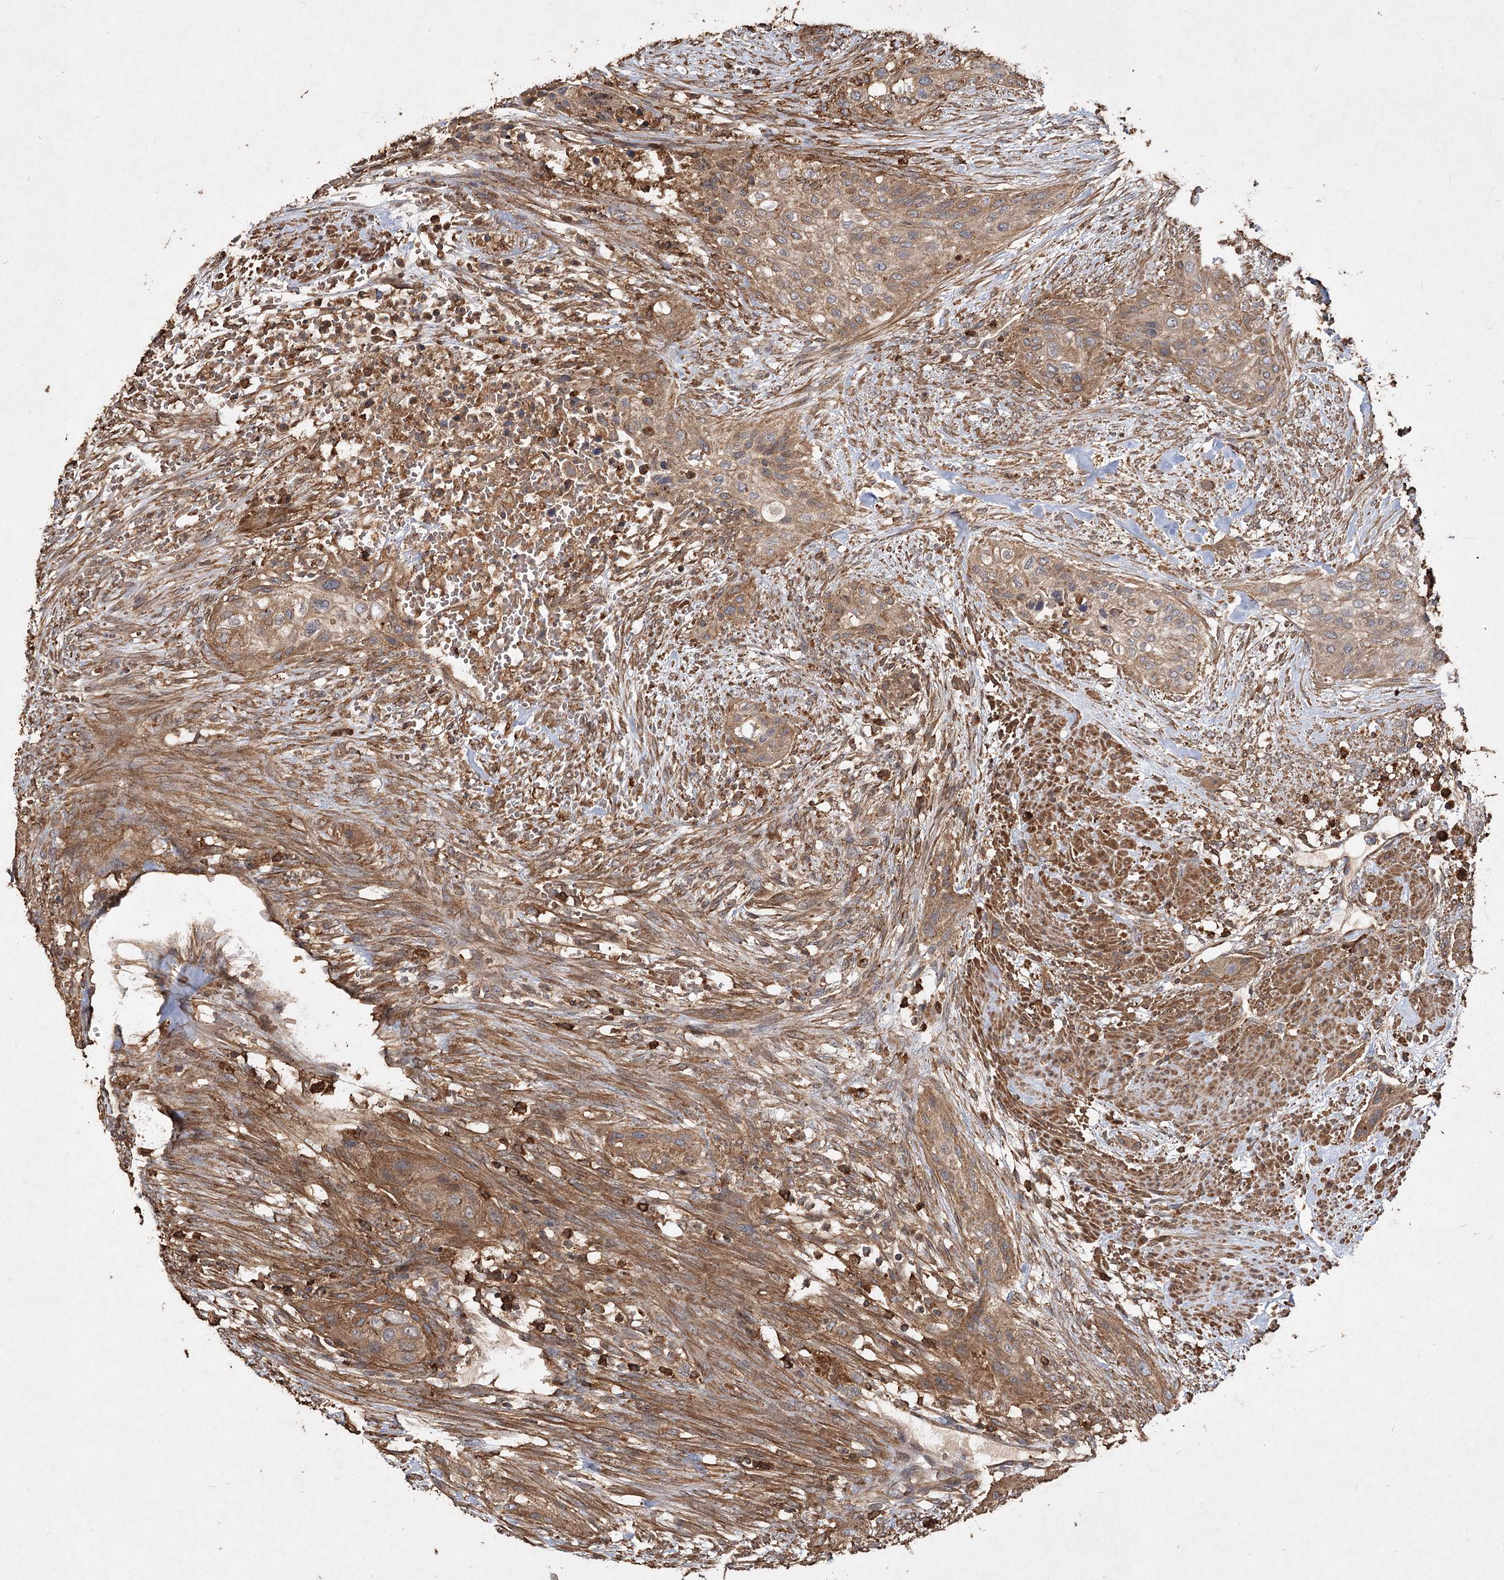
{"staining": {"intensity": "moderate", "quantity": ">75%", "location": "cytoplasmic/membranous"}, "tissue": "urothelial cancer", "cell_type": "Tumor cells", "image_type": "cancer", "snomed": [{"axis": "morphology", "description": "Urothelial carcinoma, High grade"}, {"axis": "topography", "description": "Urinary bladder"}], "caption": "IHC (DAB (3,3'-diaminobenzidine)) staining of human urothelial cancer demonstrates moderate cytoplasmic/membranous protein staining in about >75% of tumor cells. The staining is performed using DAB brown chromogen to label protein expression. The nuclei are counter-stained blue using hematoxylin.", "gene": "PIK3C2A", "patient": {"sex": "male", "age": 35}}